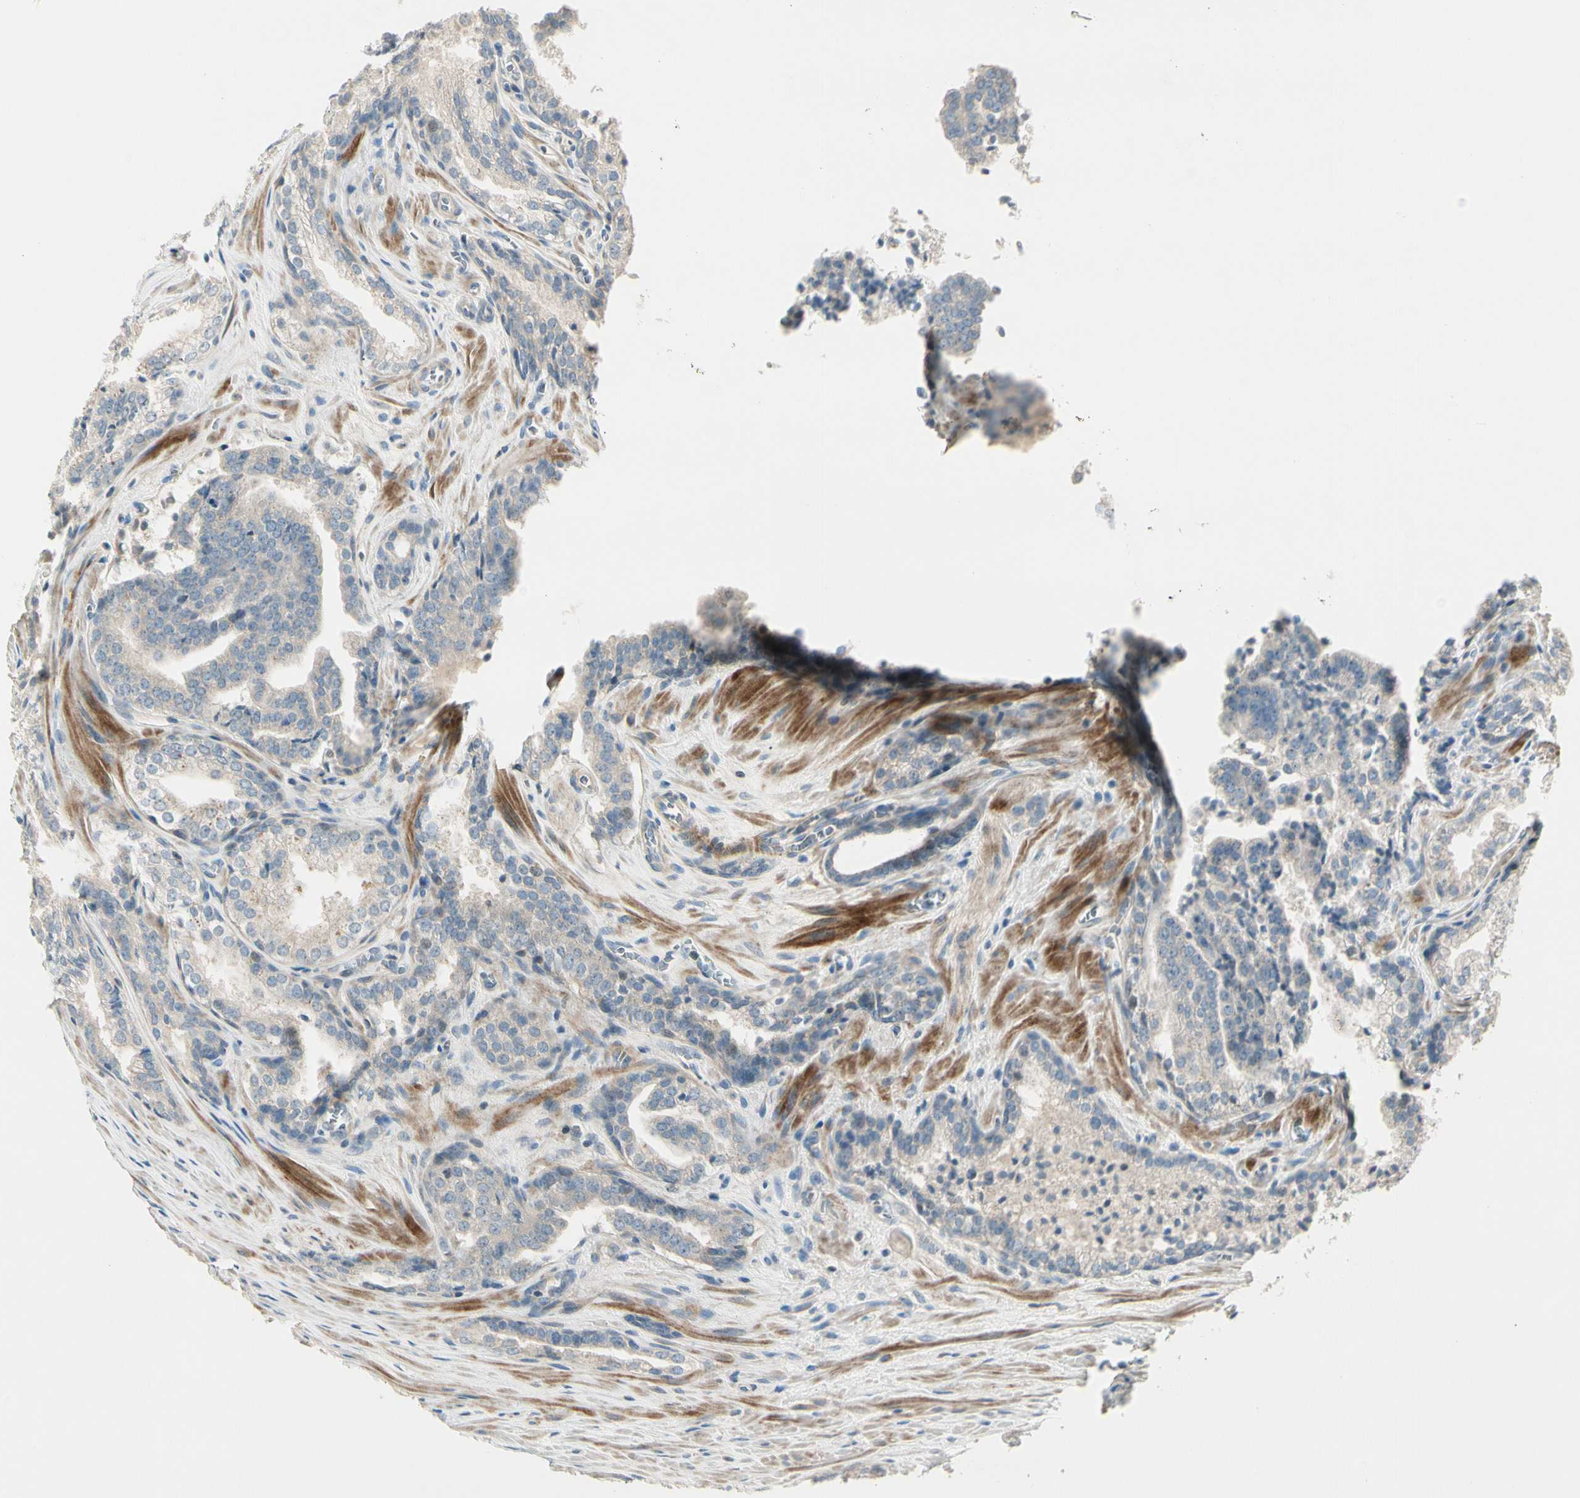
{"staining": {"intensity": "weak", "quantity": "25%-75%", "location": "cytoplasmic/membranous"}, "tissue": "prostate cancer", "cell_type": "Tumor cells", "image_type": "cancer", "snomed": [{"axis": "morphology", "description": "Adenocarcinoma, Low grade"}, {"axis": "topography", "description": "Prostate"}], "caption": "This image displays IHC staining of human adenocarcinoma (low-grade) (prostate), with low weak cytoplasmic/membranous expression in about 25%-75% of tumor cells.", "gene": "ADGRA3", "patient": {"sex": "male", "age": 60}}